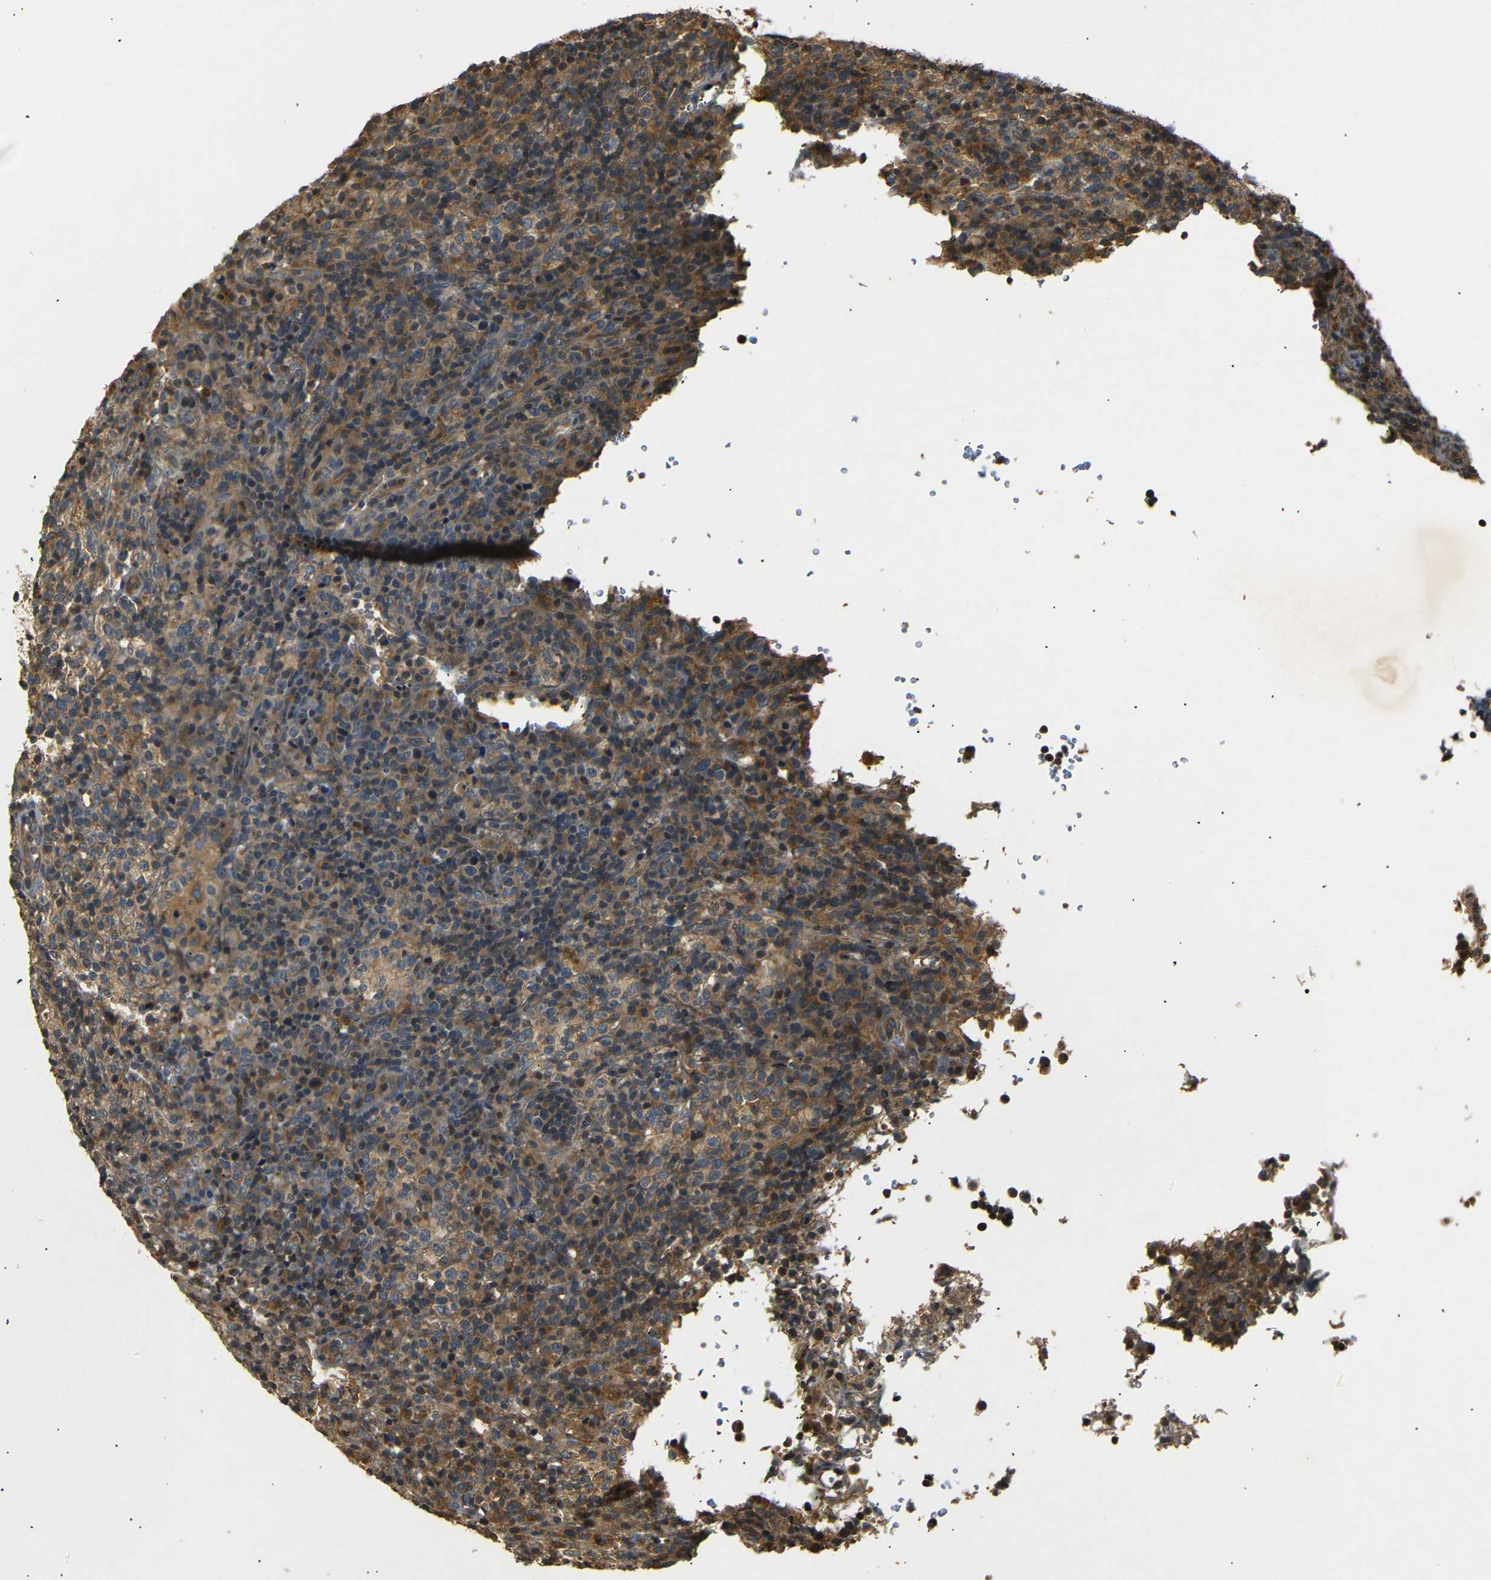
{"staining": {"intensity": "moderate", "quantity": ">75%", "location": "cytoplasmic/membranous"}, "tissue": "lymphoma", "cell_type": "Tumor cells", "image_type": "cancer", "snomed": [{"axis": "morphology", "description": "Malignant lymphoma, non-Hodgkin's type, High grade"}, {"axis": "topography", "description": "Lymph node"}], "caption": "An IHC micrograph of tumor tissue is shown. Protein staining in brown highlights moderate cytoplasmic/membranous positivity in lymphoma within tumor cells.", "gene": "TANK", "patient": {"sex": "female", "age": 76}}